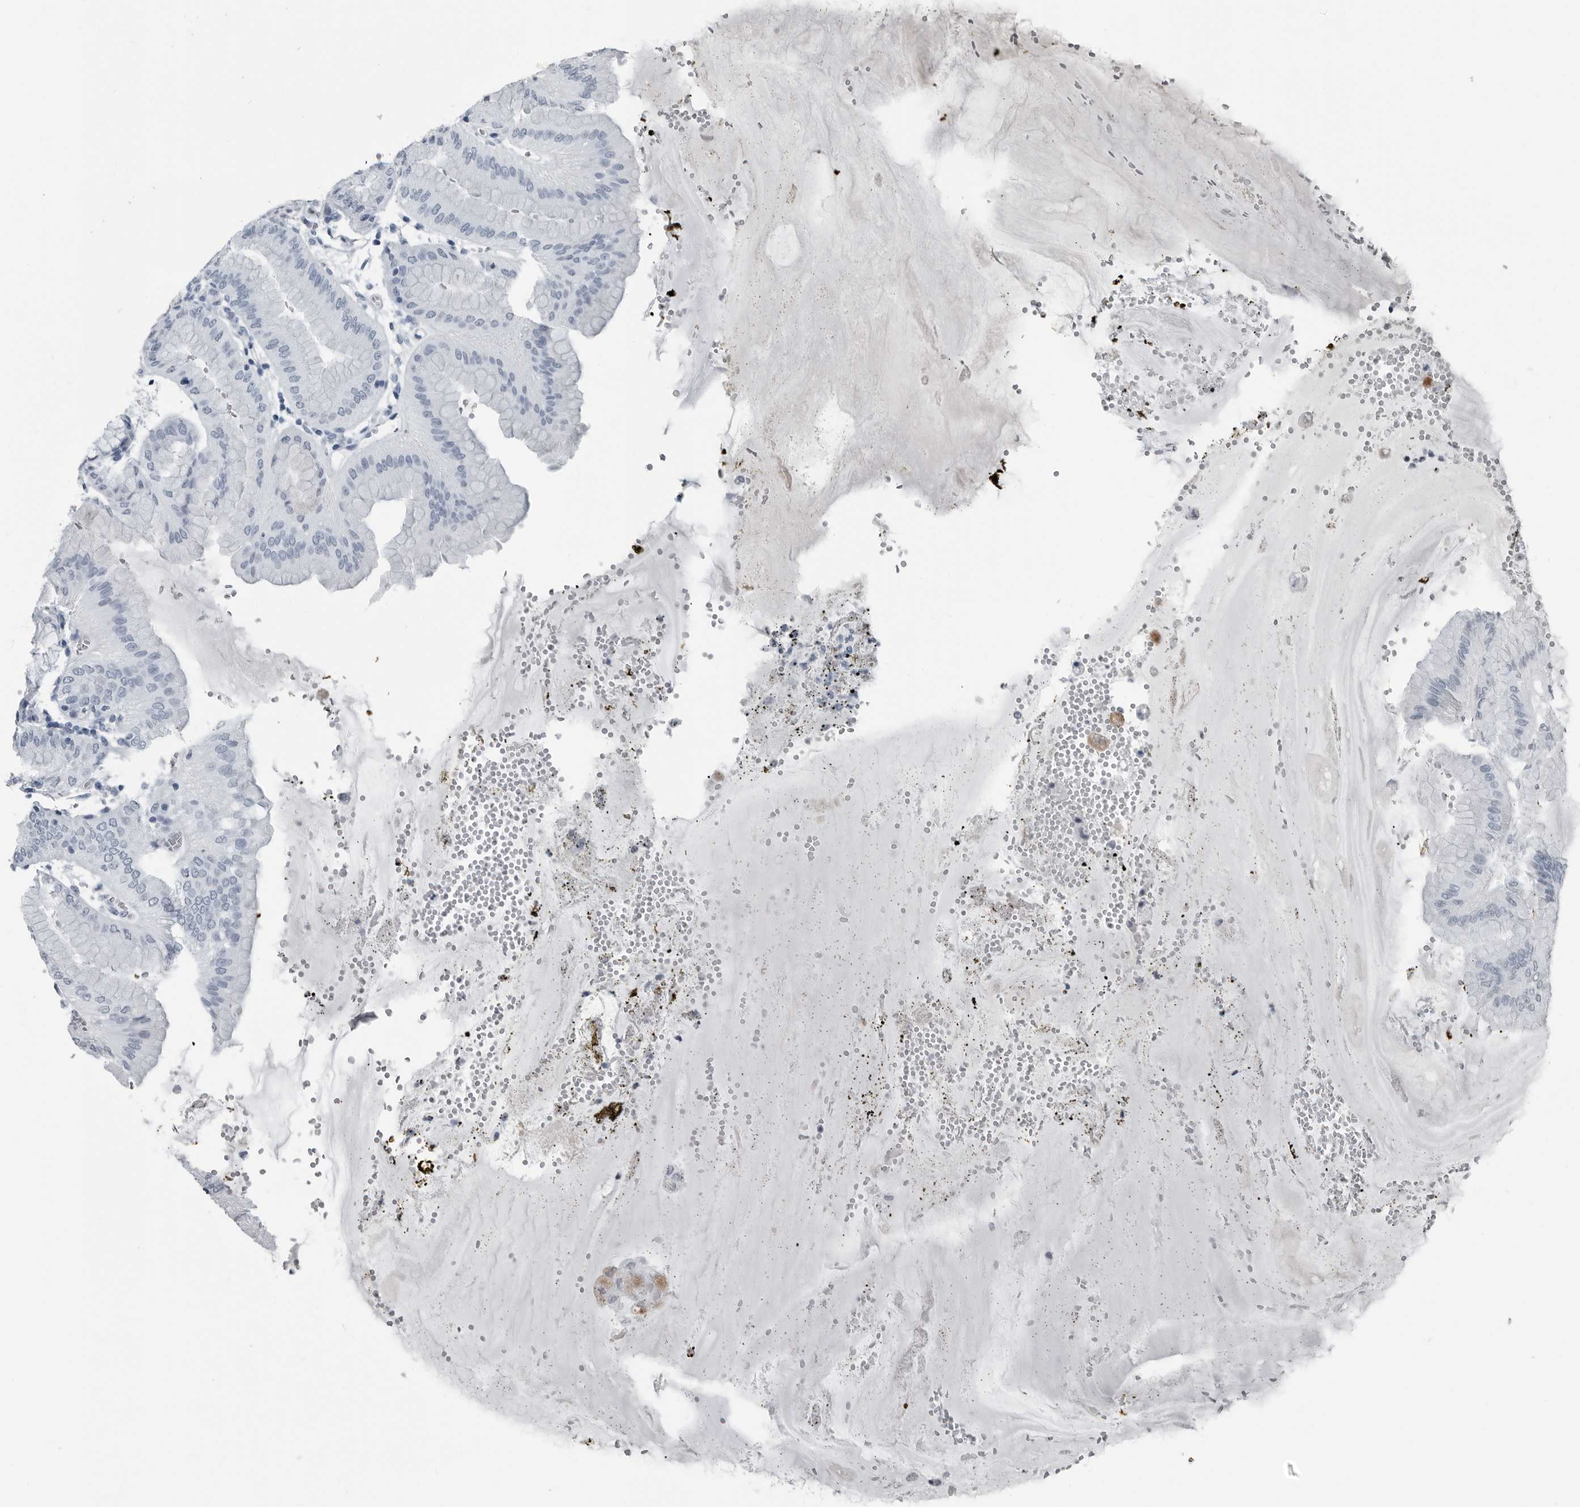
{"staining": {"intensity": "negative", "quantity": "none", "location": "none"}, "tissue": "stomach", "cell_type": "Glandular cells", "image_type": "normal", "snomed": [{"axis": "morphology", "description": "Normal tissue, NOS"}, {"axis": "topography", "description": "Stomach, lower"}], "caption": "Protein analysis of unremarkable stomach reveals no significant expression in glandular cells. (Stains: DAB (3,3'-diaminobenzidine) IHC with hematoxylin counter stain, Microscopy: brightfield microscopy at high magnification).", "gene": "PRSS1", "patient": {"sex": "male", "age": 71}}